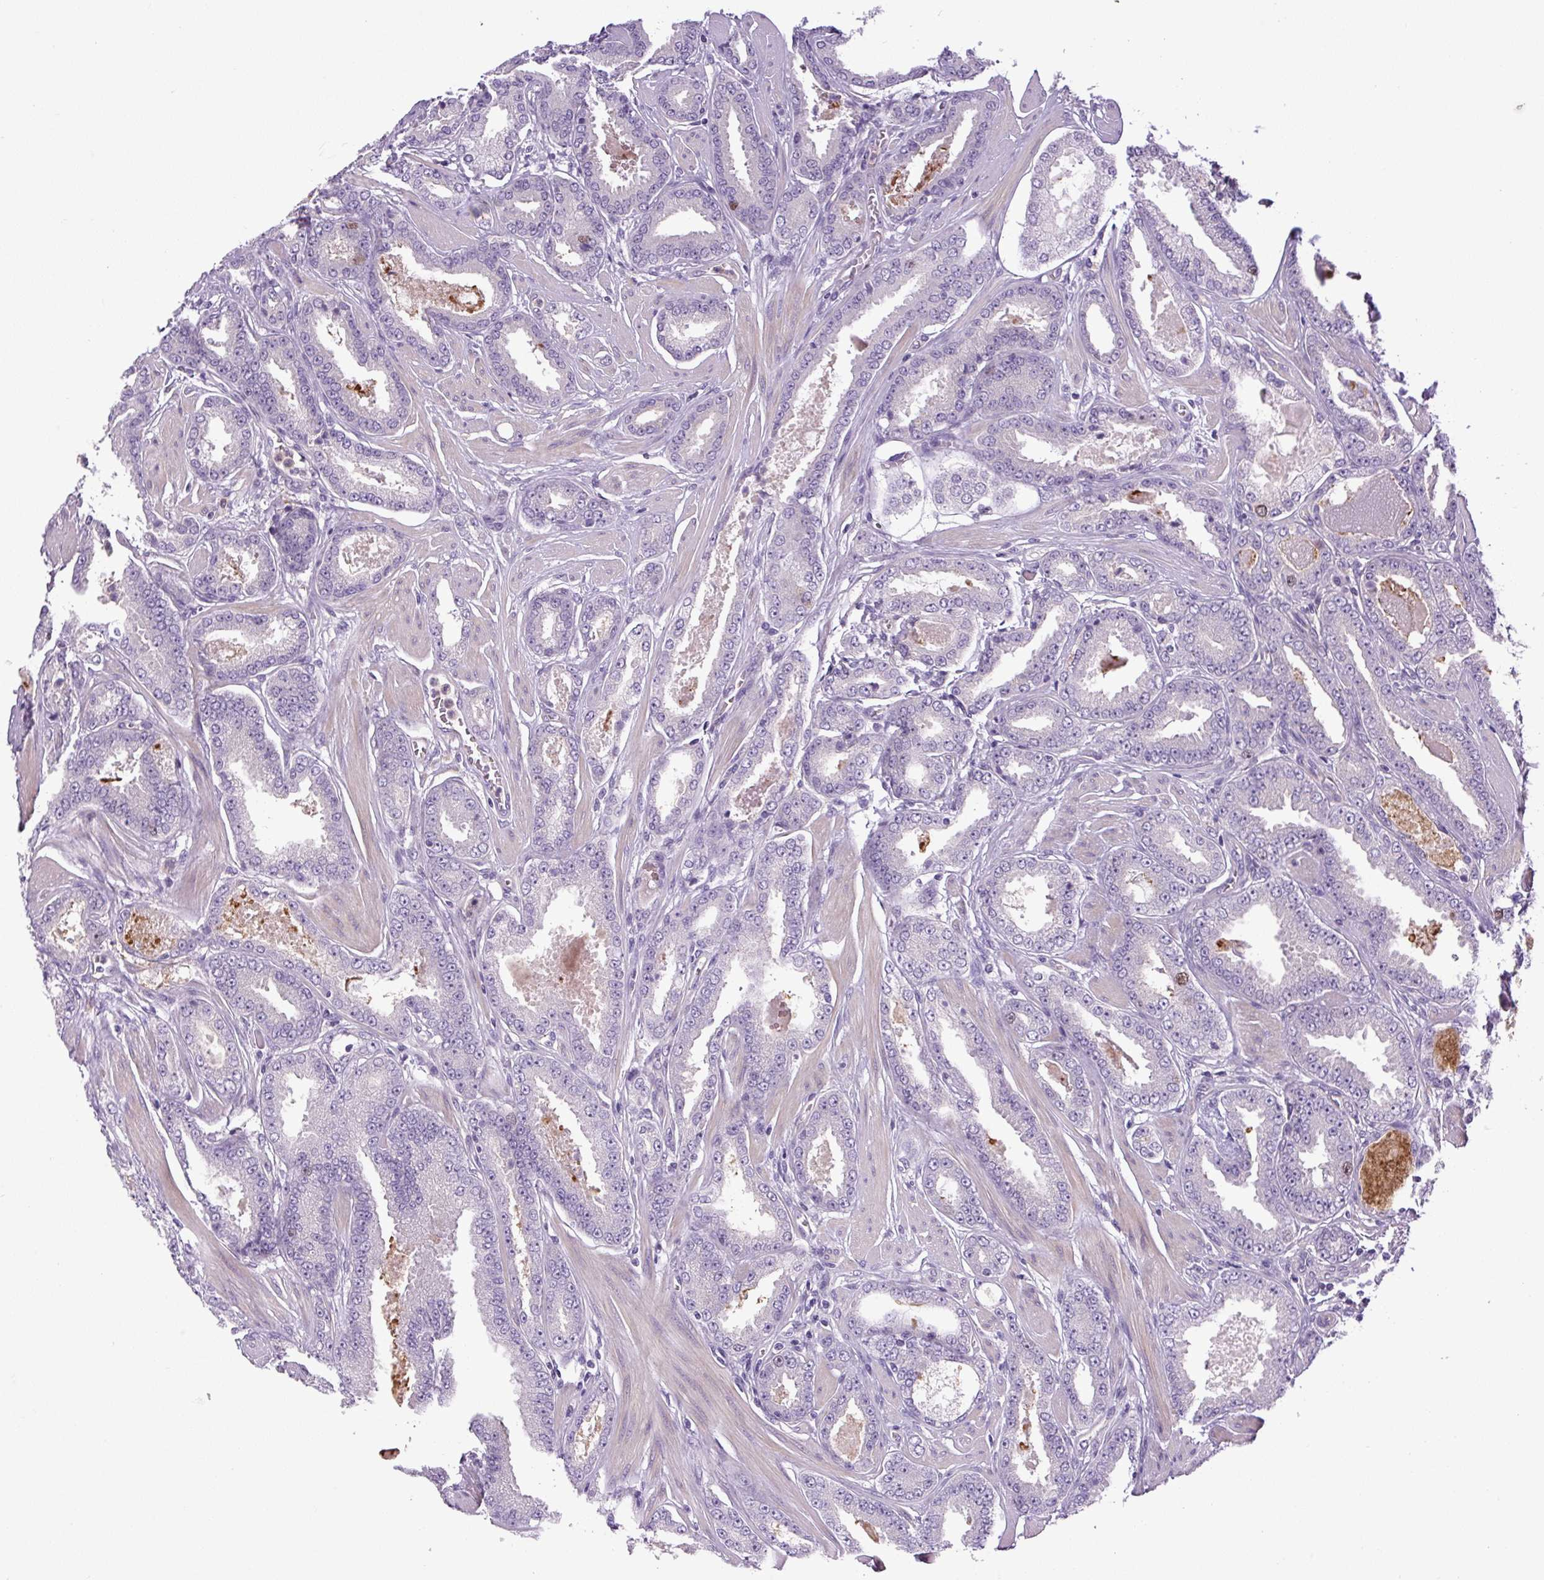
{"staining": {"intensity": "negative", "quantity": "none", "location": "none"}, "tissue": "prostate cancer", "cell_type": "Tumor cells", "image_type": "cancer", "snomed": [{"axis": "morphology", "description": "Adenocarcinoma, Low grade"}, {"axis": "topography", "description": "Prostate"}], "caption": "The image reveals no staining of tumor cells in prostate low-grade adenocarcinoma.", "gene": "KIFC1", "patient": {"sex": "male", "age": 42}}